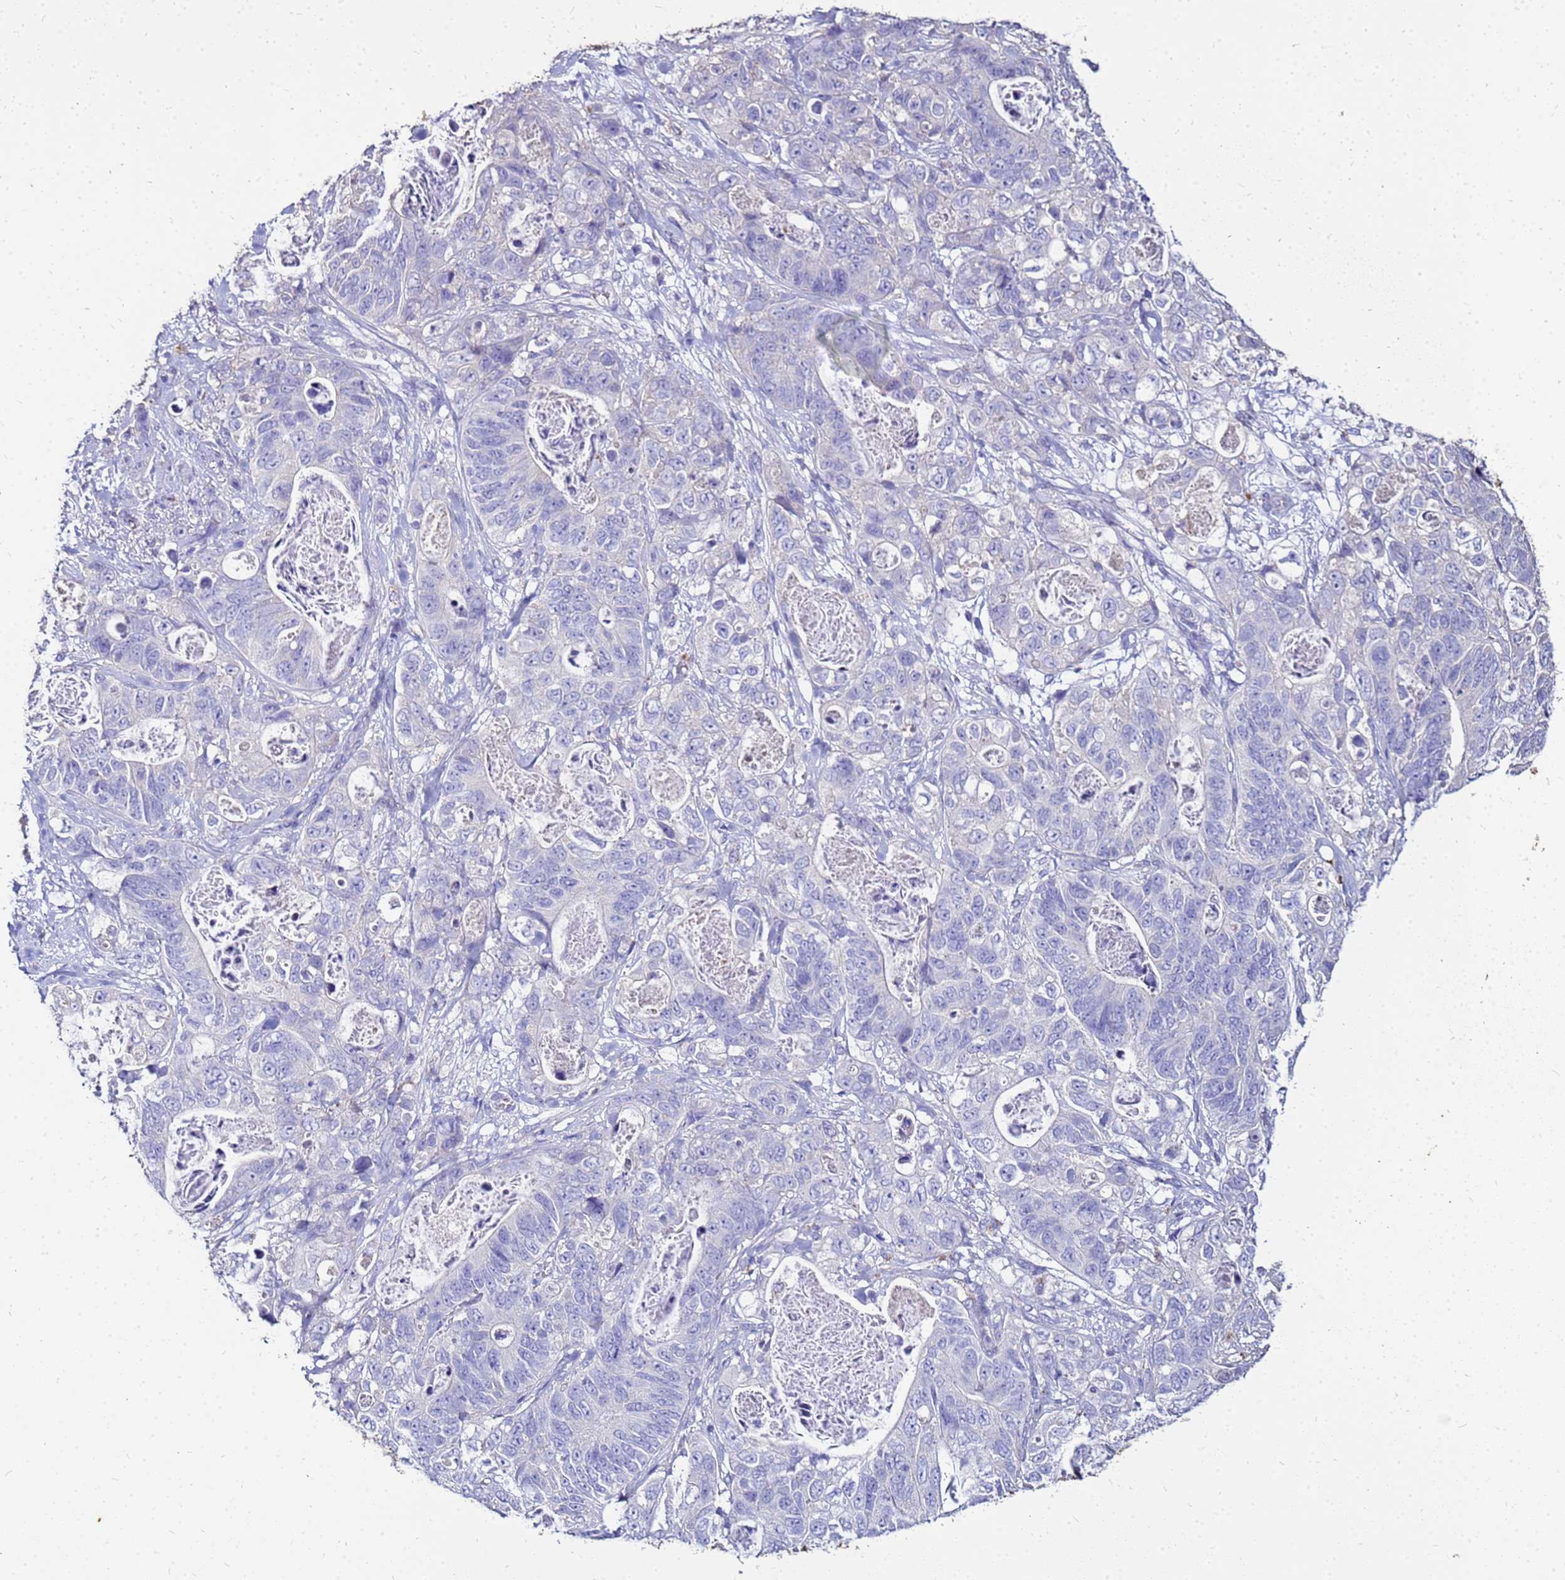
{"staining": {"intensity": "negative", "quantity": "none", "location": "none"}, "tissue": "stomach cancer", "cell_type": "Tumor cells", "image_type": "cancer", "snomed": [{"axis": "morphology", "description": "Normal tissue, NOS"}, {"axis": "morphology", "description": "Adenocarcinoma, NOS"}, {"axis": "topography", "description": "Stomach"}], "caption": "DAB immunohistochemical staining of stomach cancer demonstrates no significant positivity in tumor cells. Brightfield microscopy of IHC stained with DAB (3,3'-diaminobenzidine) (brown) and hematoxylin (blue), captured at high magnification.", "gene": "S100A2", "patient": {"sex": "female", "age": 89}}